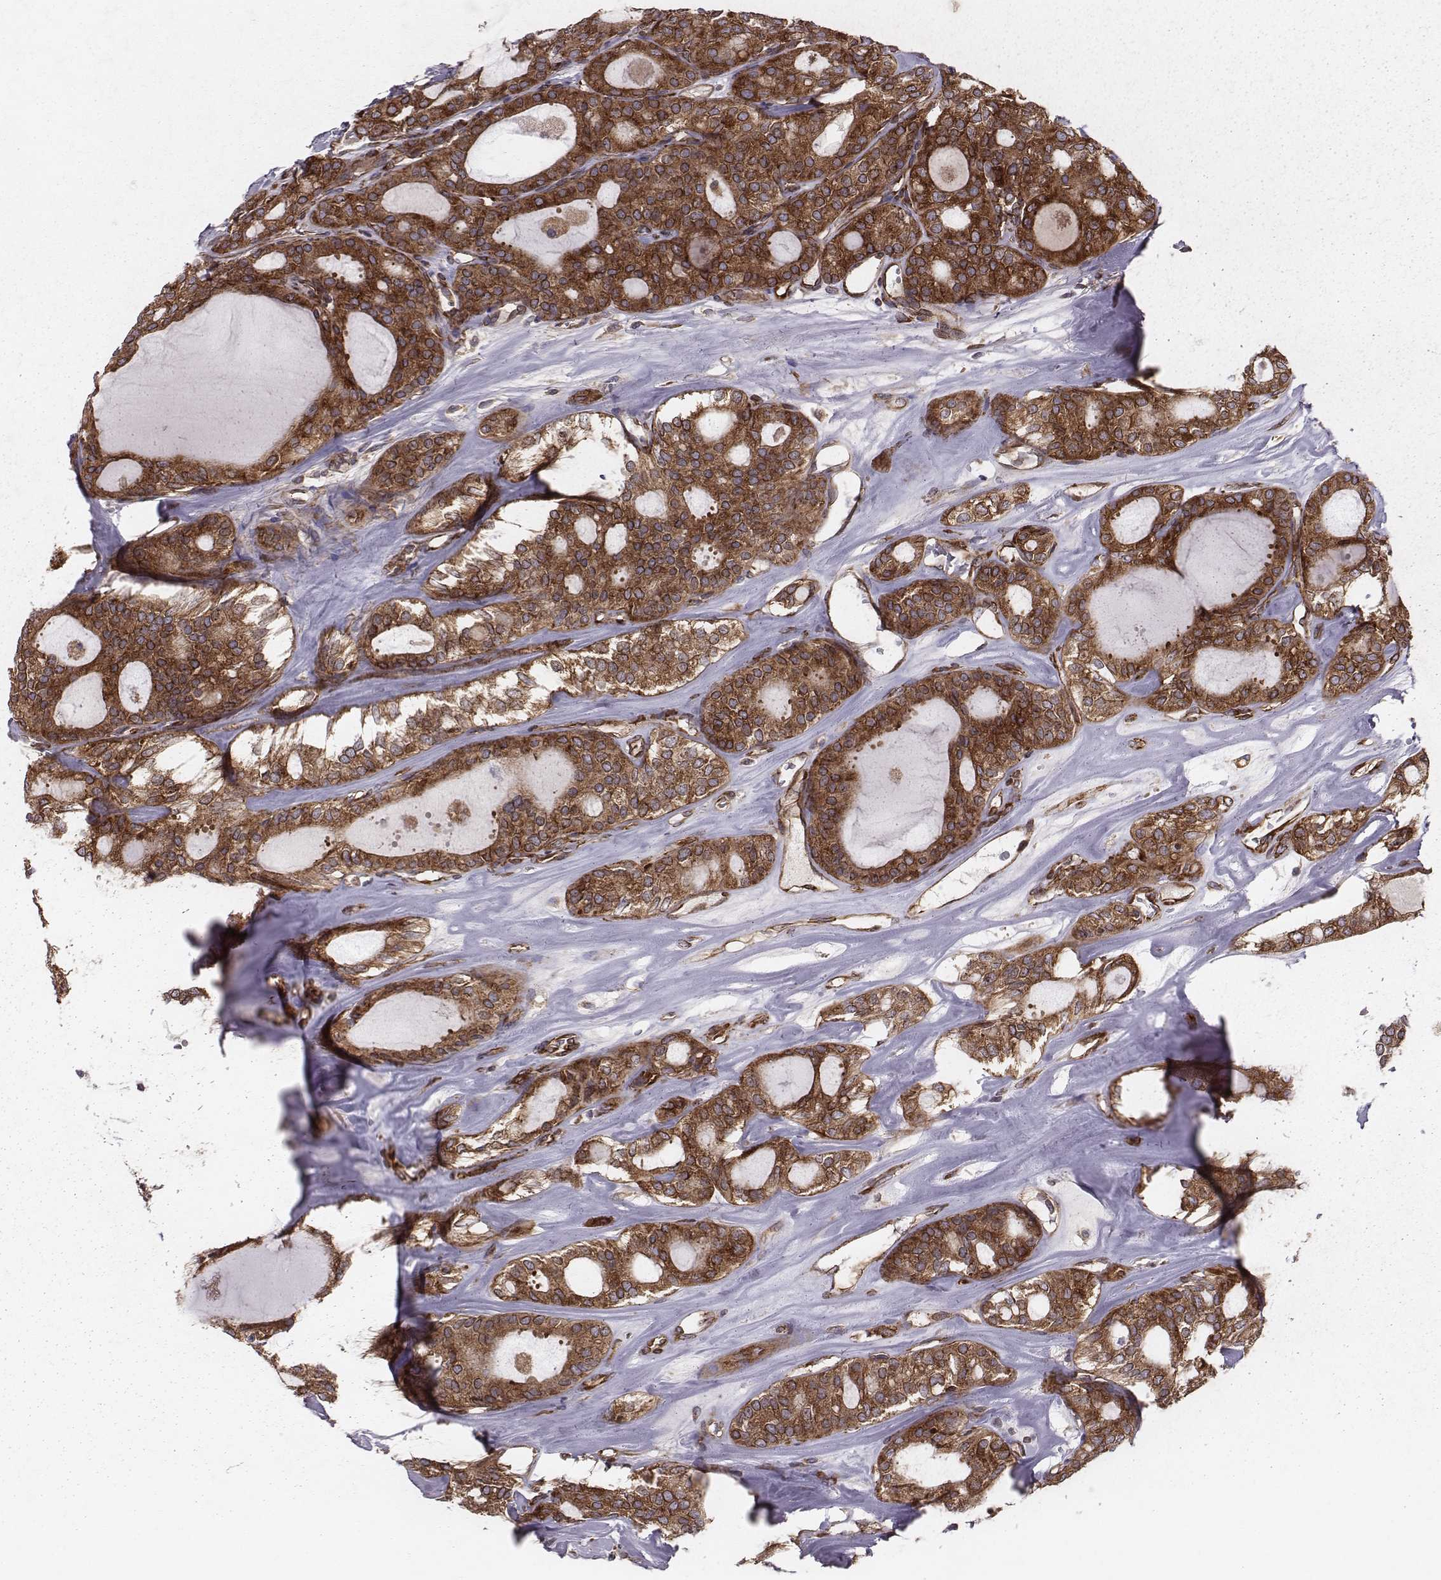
{"staining": {"intensity": "strong", "quantity": ">75%", "location": "cytoplasmic/membranous"}, "tissue": "thyroid cancer", "cell_type": "Tumor cells", "image_type": "cancer", "snomed": [{"axis": "morphology", "description": "Follicular adenoma carcinoma, NOS"}, {"axis": "topography", "description": "Thyroid gland"}], "caption": "Immunohistochemical staining of human thyroid cancer (follicular adenoma carcinoma) displays high levels of strong cytoplasmic/membranous staining in about >75% of tumor cells.", "gene": "TXLNA", "patient": {"sex": "male", "age": 75}}